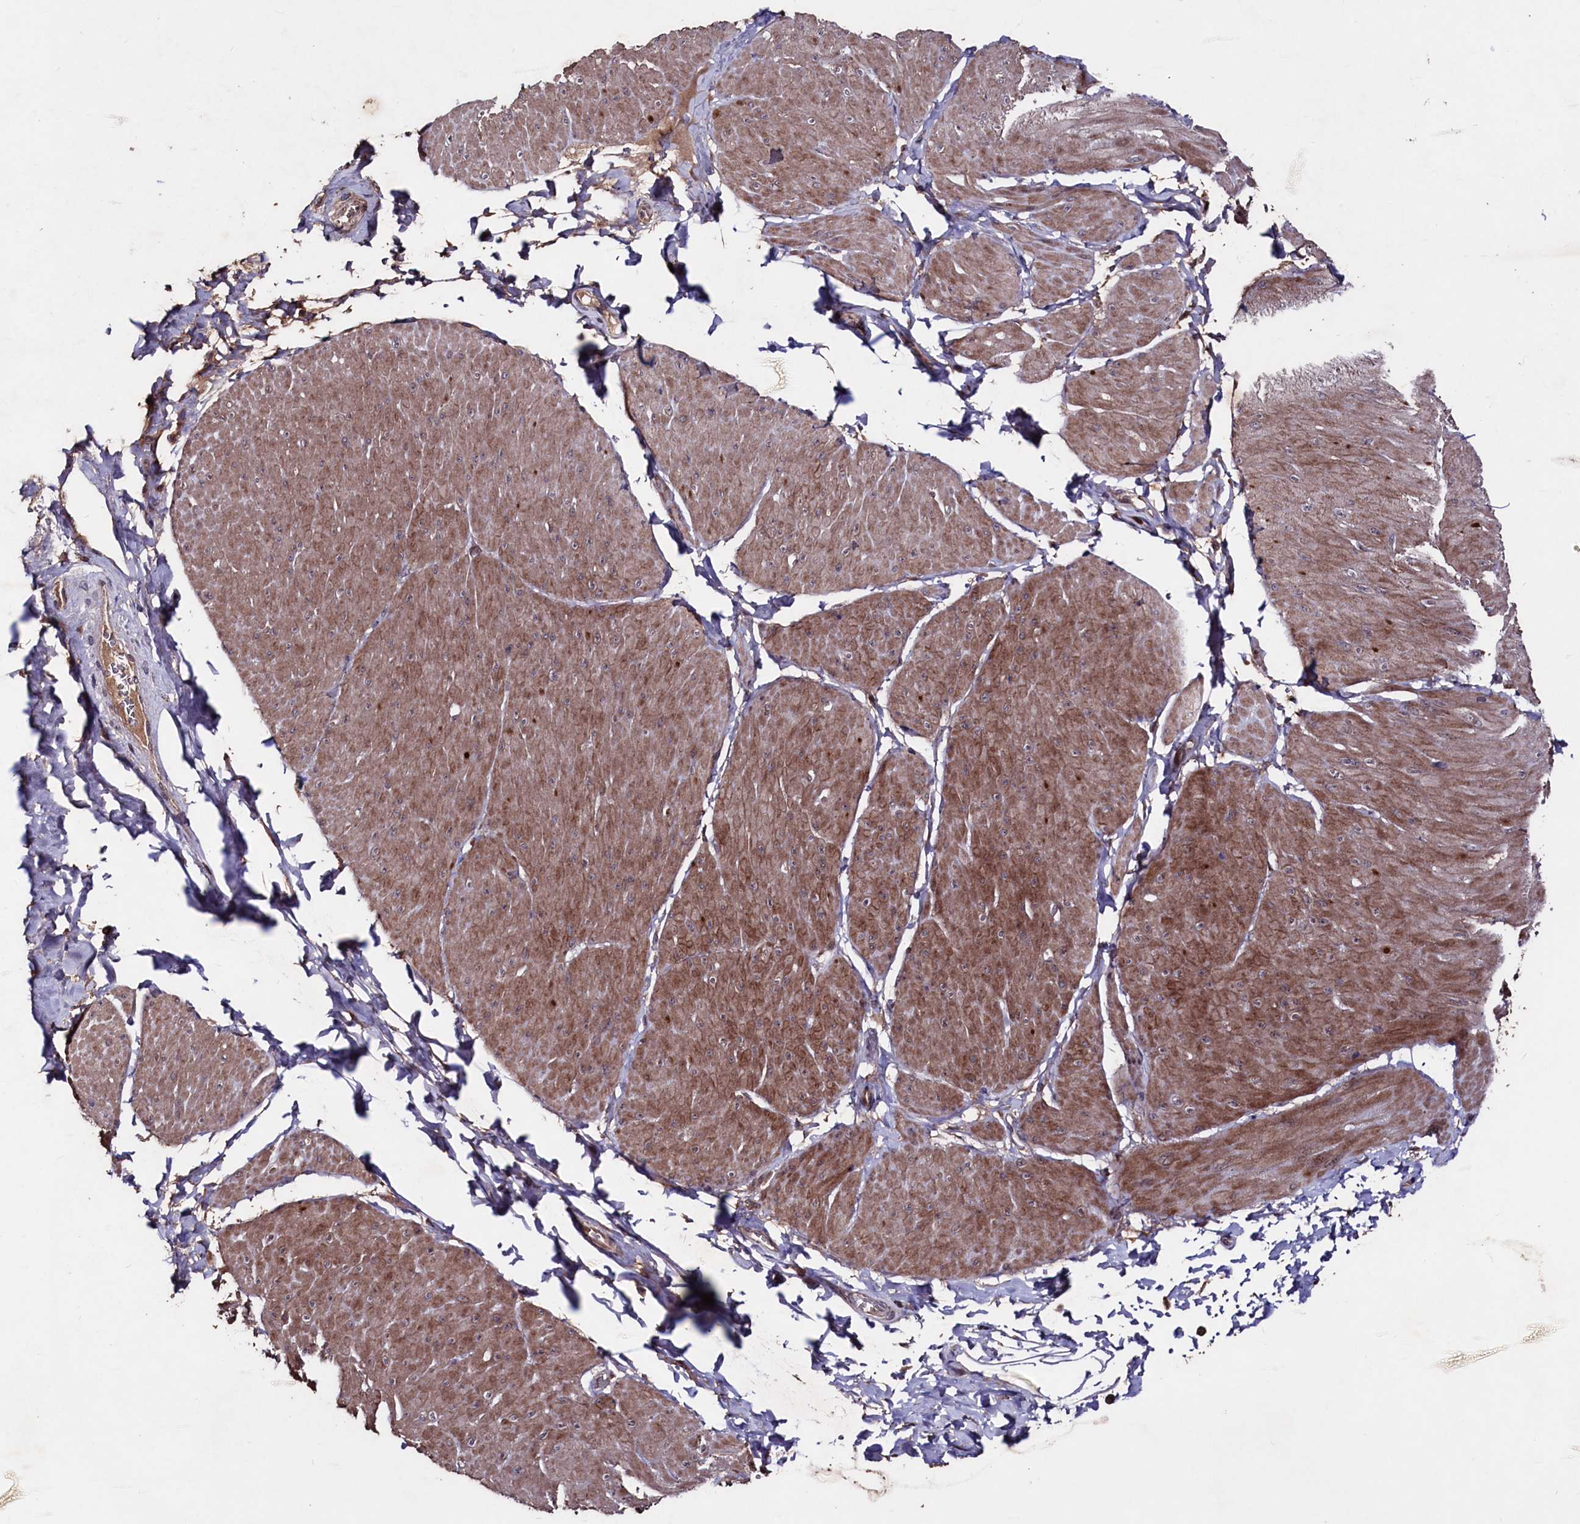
{"staining": {"intensity": "moderate", "quantity": ">75%", "location": "cytoplasmic/membranous"}, "tissue": "smooth muscle", "cell_type": "Smooth muscle cells", "image_type": "normal", "snomed": [{"axis": "morphology", "description": "Urothelial carcinoma, High grade"}, {"axis": "topography", "description": "Urinary bladder"}], "caption": "High-power microscopy captured an immunohistochemistry (IHC) image of unremarkable smooth muscle, revealing moderate cytoplasmic/membranous expression in about >75% of smooth muscle cells.", "gene": "MYO1H", "patient": {"sex": "male", "age": 46}}